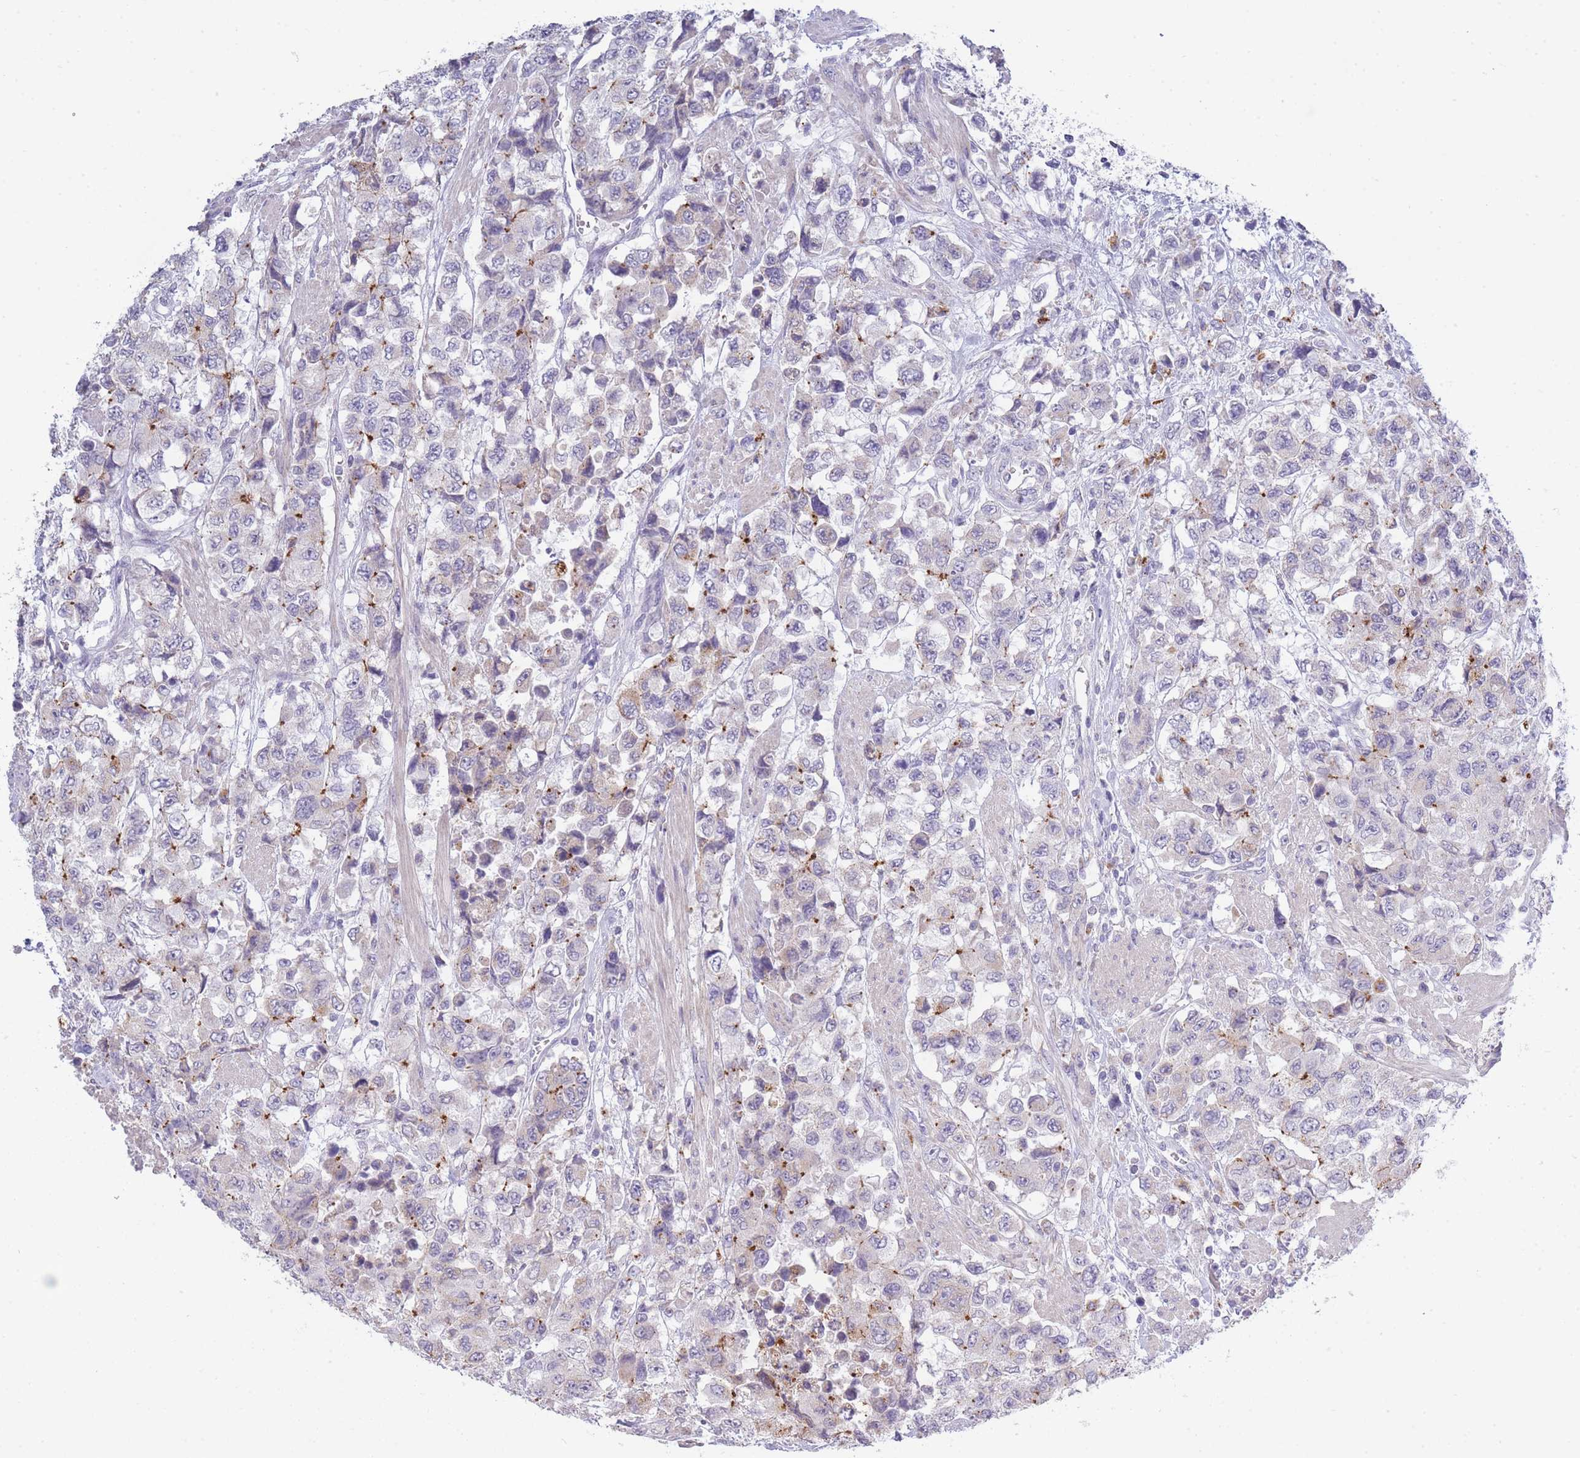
{"staining": {"intensity": "moderate", "quantity": "<25%", "location": "cytoplasmic/membranous"}, "tissue": "urothelial cancer", "cell_type": "Tumor cells", "image_type": "cancer", "snomed": [{"axis": "morphology", "description": "Urothelial carcinoma, High grade"}, {"axis": "topography", "description": "Urinary bladder"}], "caption": "IHC of high-grade urothelial carcinoma displays low levels of moderate cytoplasmic/membranous expression in about <25% of tumor cells.", "gene": "TRIM61", "patient": {"sex": "female", "age": 78}}